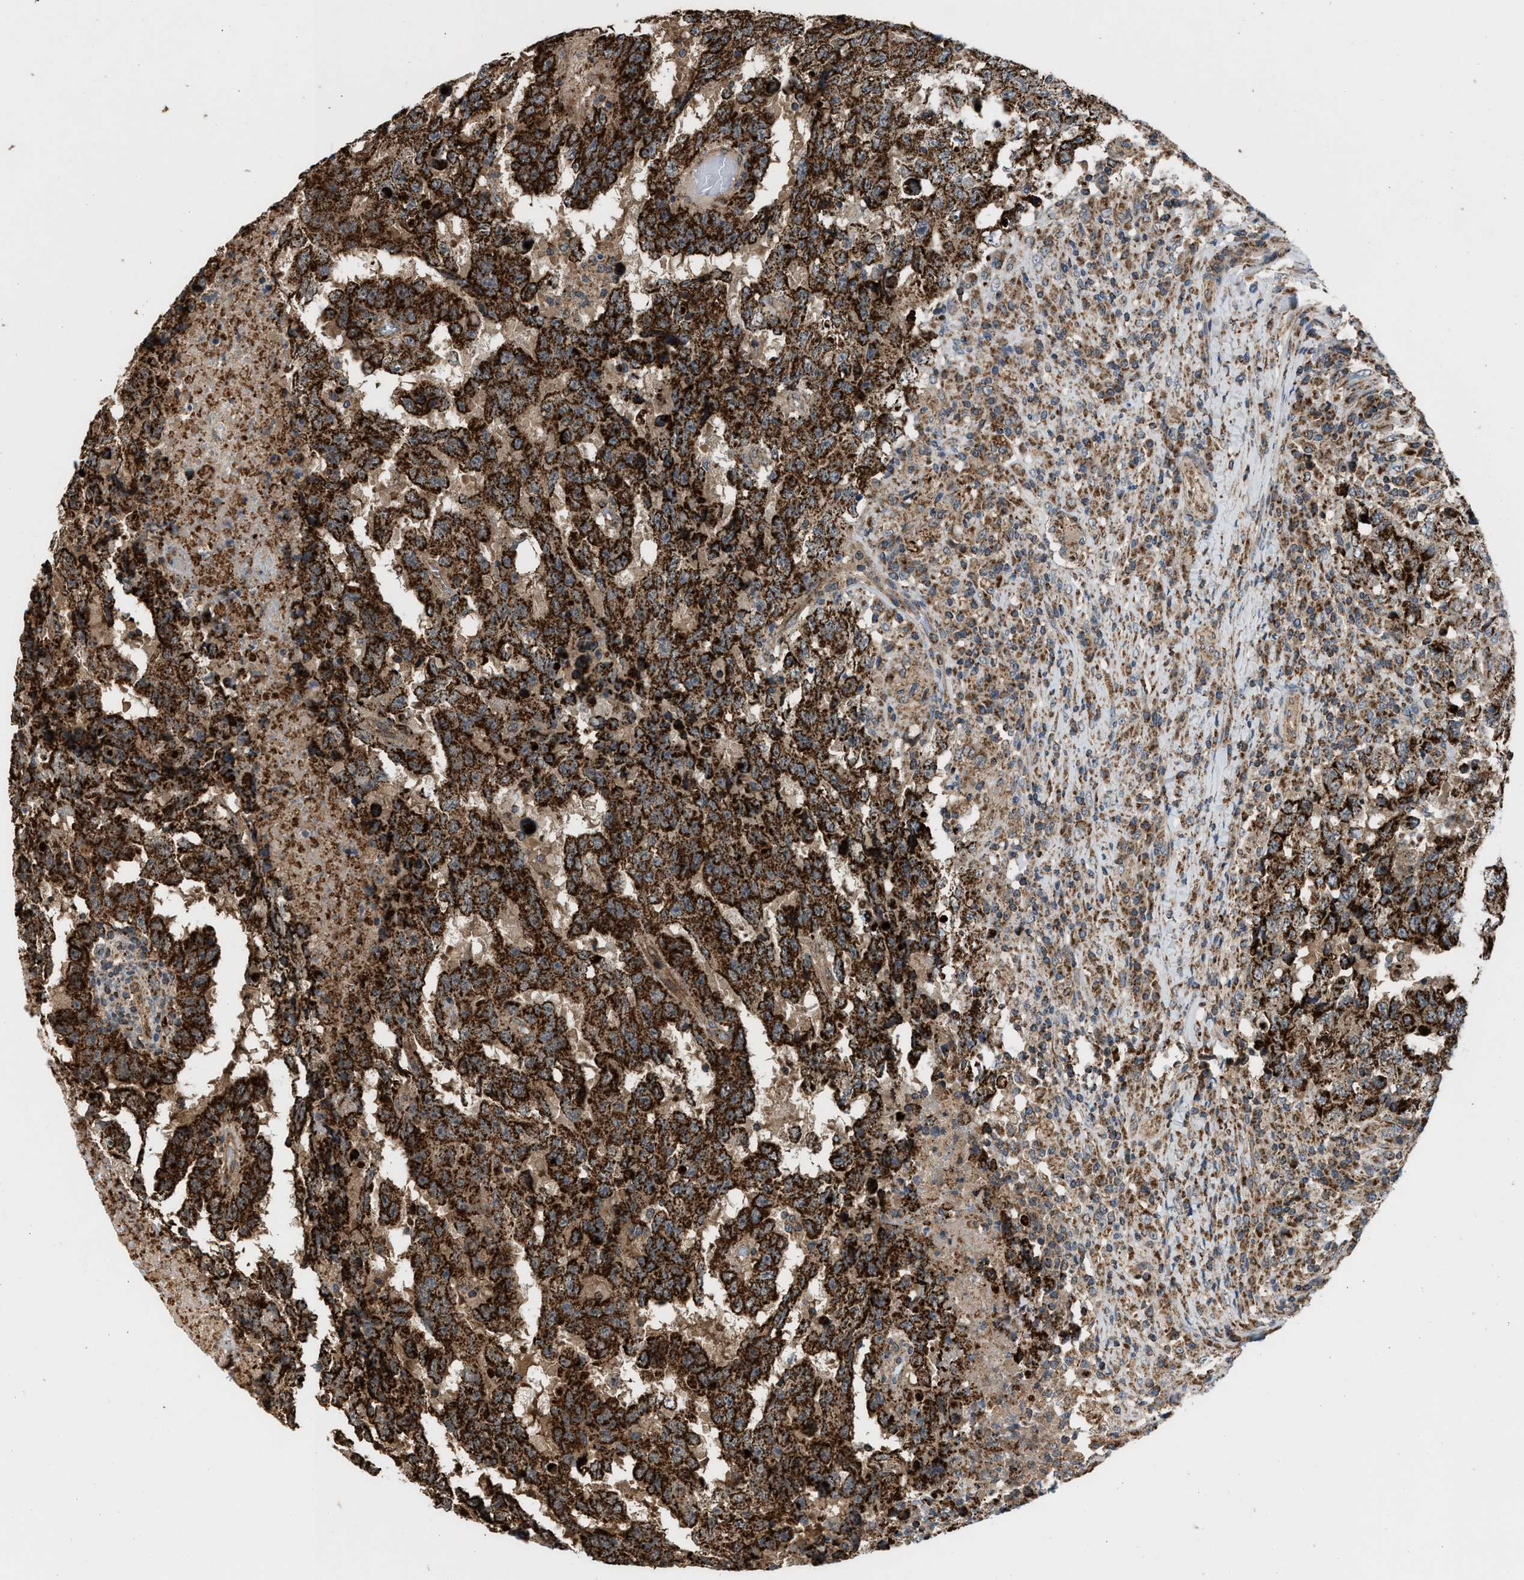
{"staining": {"intensity": "strong", "quantity": ">75%", "location": "cytoplasmic/membranous"}, "tissue": "testis cancer", "cell_type": "Tumor cells", "image_type": "cancer", "snomed": [{"axis": "morphology", "description": "Necrosis, NOS"}, {"axis": "morphology", "description": "Carcinoma, Embryonal, NOS"}, {"axis": "topography", "description": "Testis"}], "caption": "Immunohistochemical staining of testis embryonal carcinoma demonstrates strong cytoplasmic/membranous protein positivity in approximately >75% of tumor cells.", "gene": "SGSM2", "patient": {"sex": "male", "age": 19}}